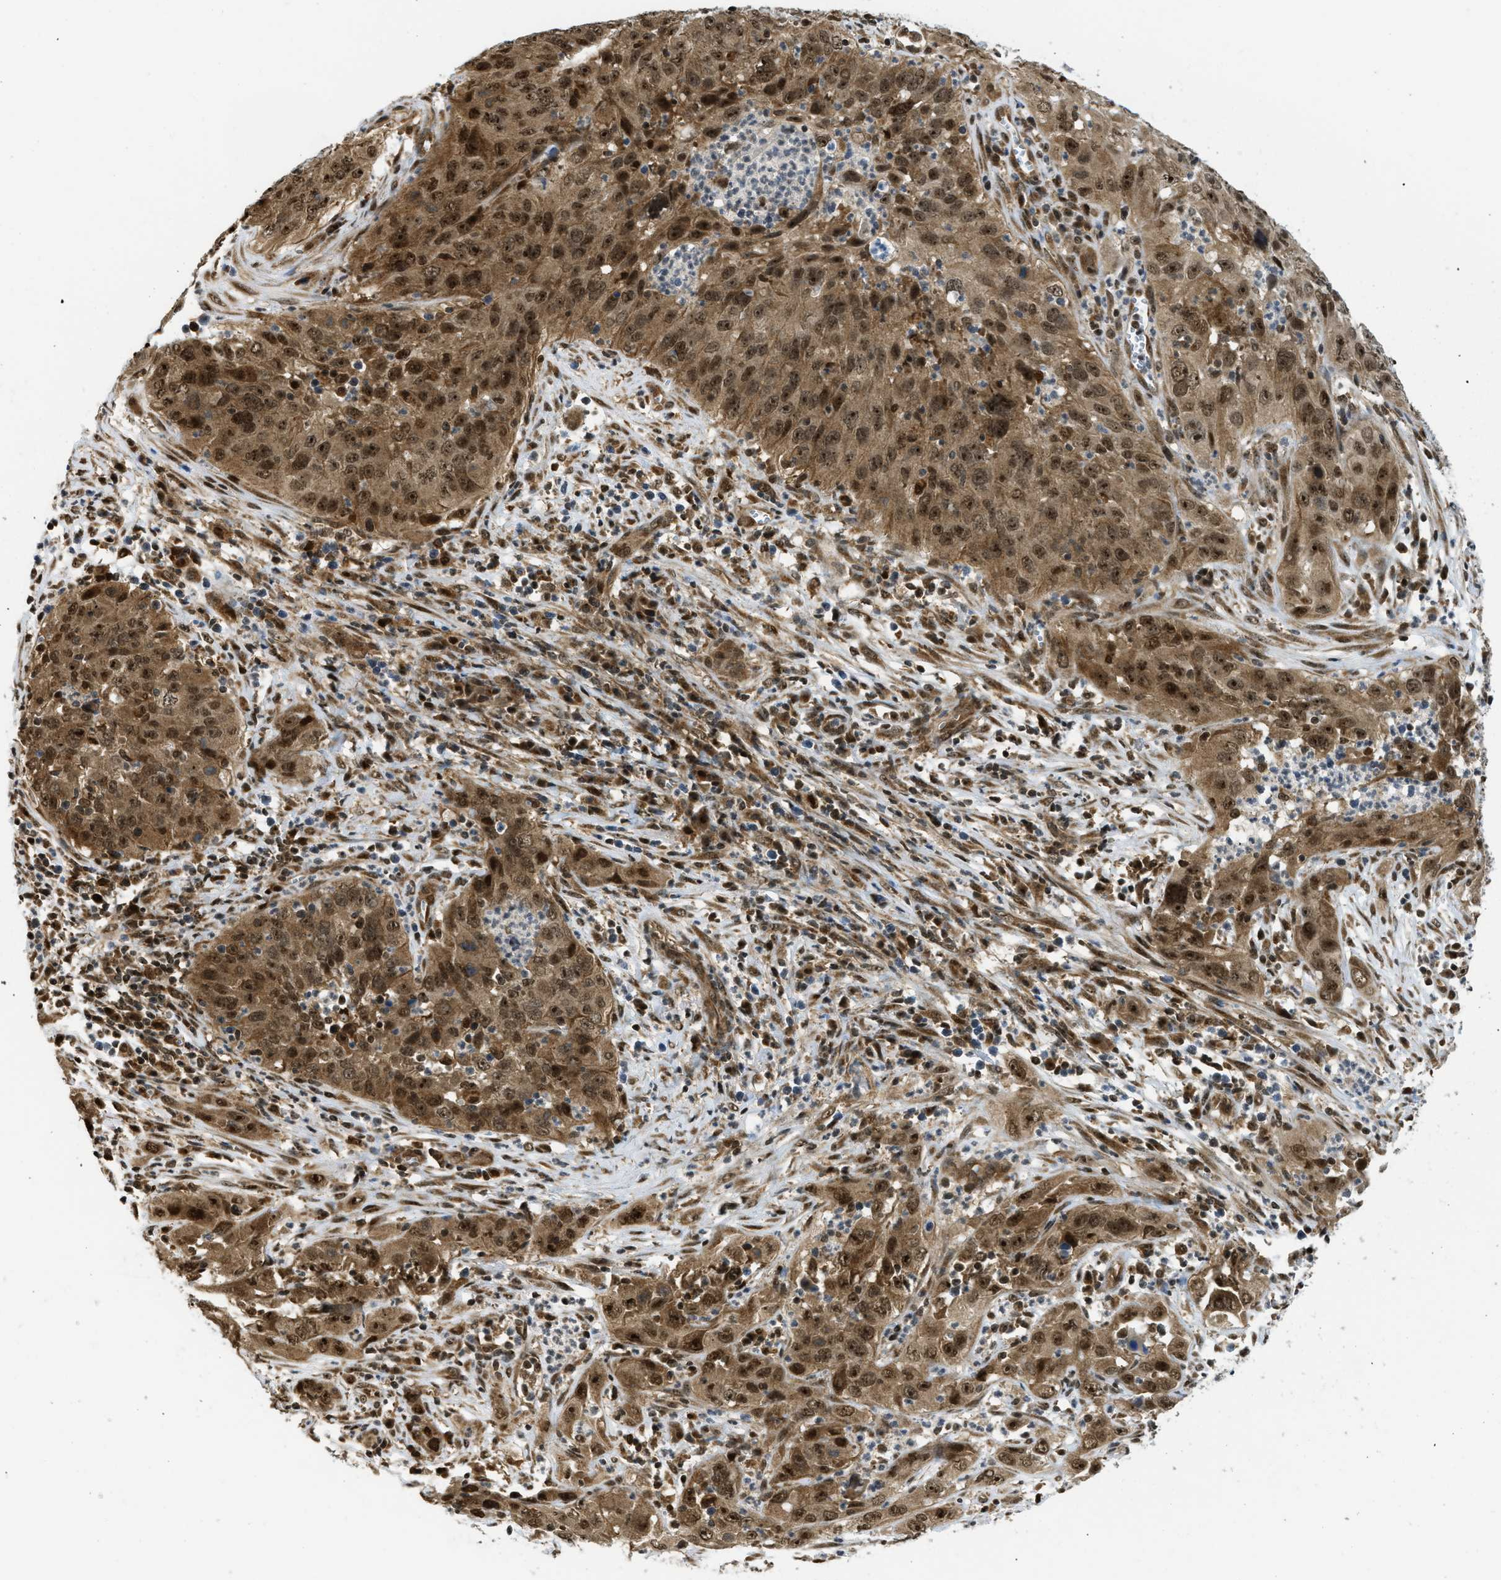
{"staining": {"intensity": "strong", "quantity": ">75%", "location": "cytoplasmic/membranous,nuclear"}, "tissue": "cervical cancer", "cell_type": "Tumor cells", "image_type": "cancer", "snomed": [{"axis": "morphology", "description": "Squamous cell carcinoma, NOS"}, {"axis": "topography", "description": "Cervix"}], "caption": "Protein expression analysis of cervical cancer (squamous cell carcinoma) displays strong cytoplasmic/membranous and nuclear staining in approximately >75% of tumor cells. The protein is shown in brown color, while the nuclei are stained blue.", "gene": "TACC1", "patient": {"sex": "female", "age": 32}}